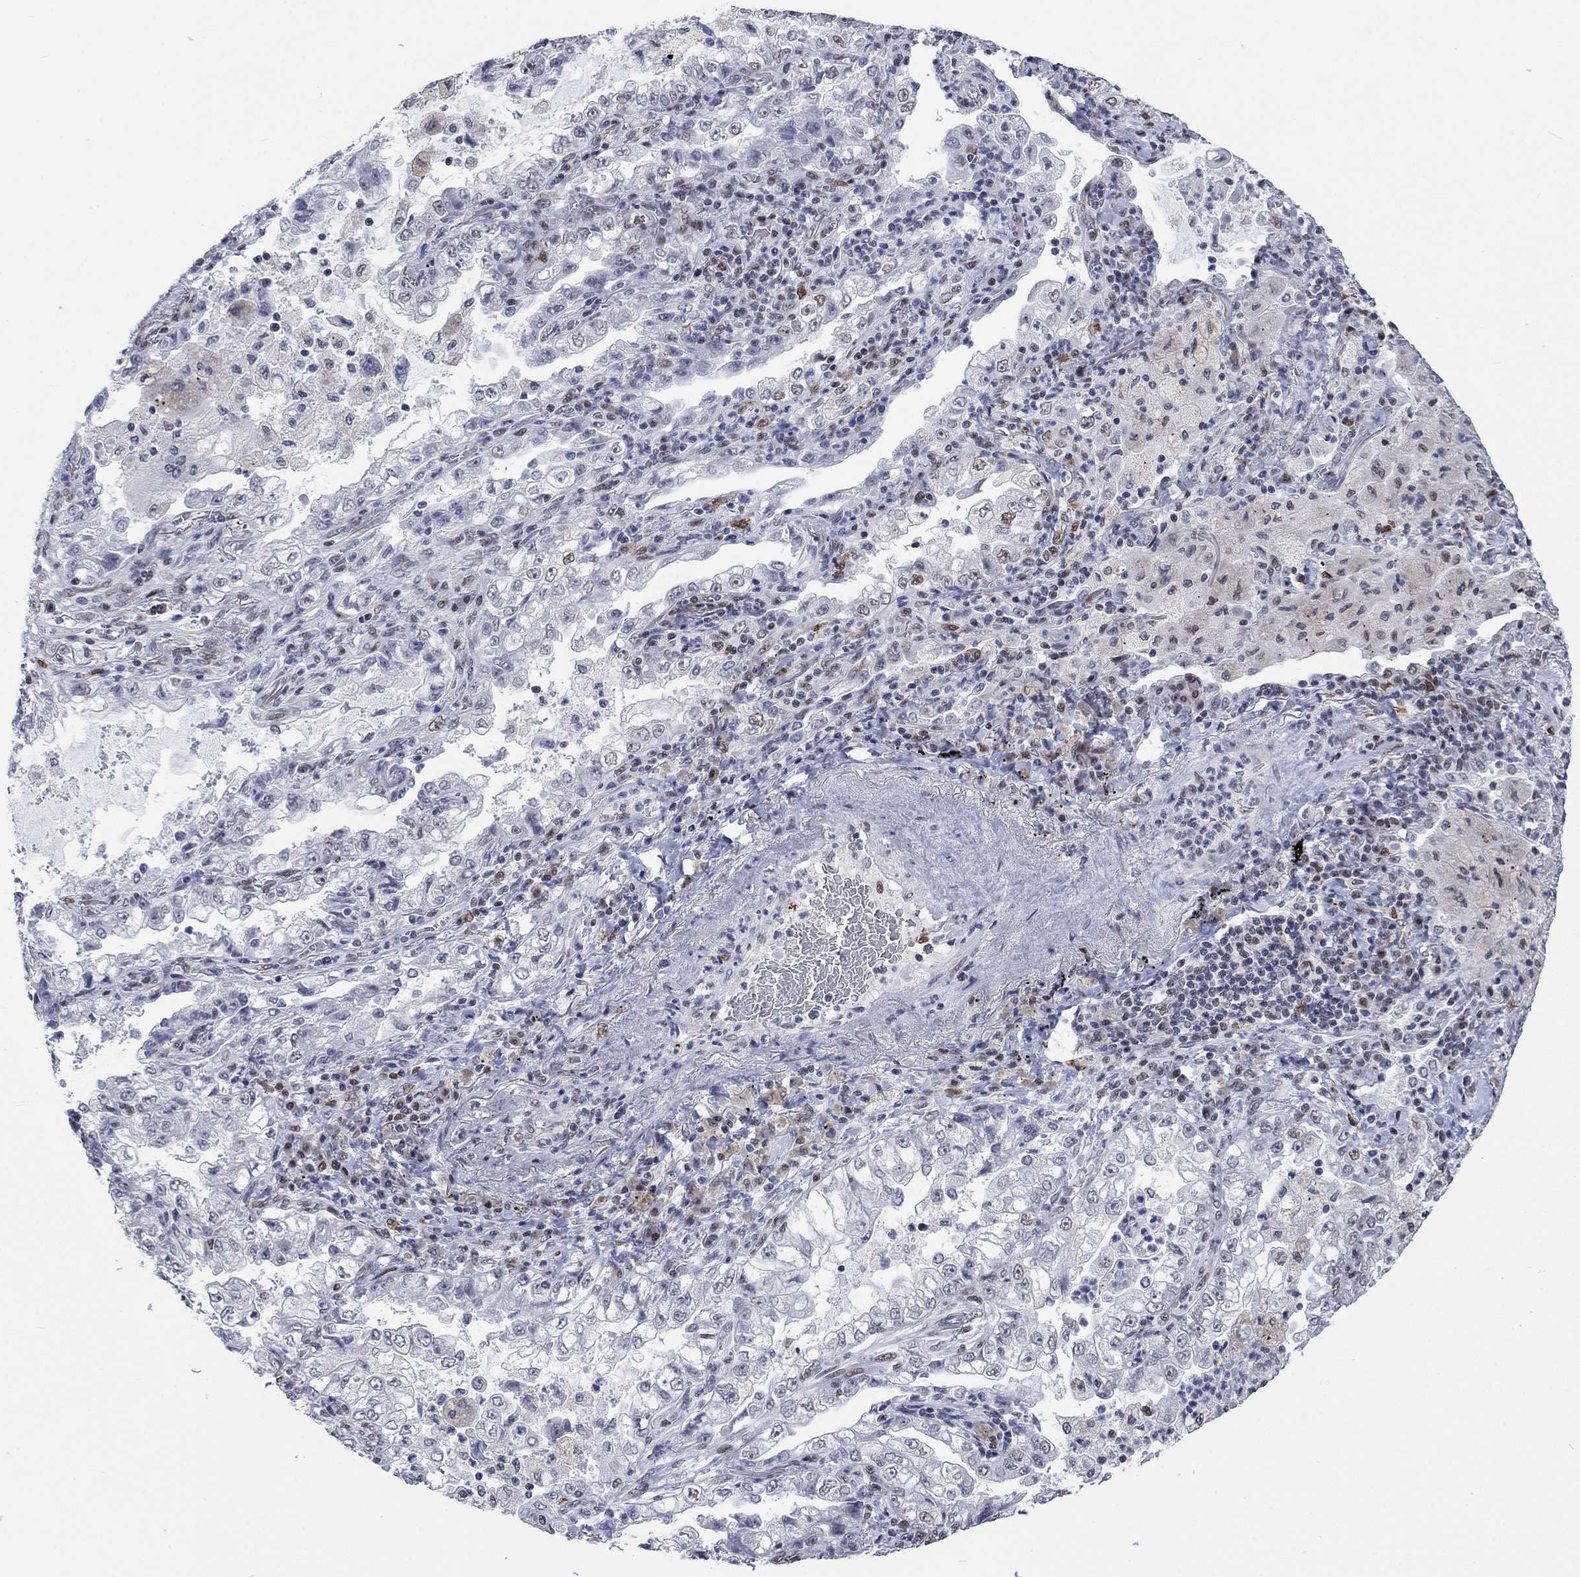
{"staining": {"intensity": "negative", "quantity": "none", "location": "none"}, "tissue": "lung cancer", "cell_type": "Tumor cells", "image_type": "cancer", "snomed": [{"axis": "morphology", "description": "Adenocarcinoma, NOS"}, {"axis": "topography", "description": "Lung"}], "caption": "This is a photomicrograph of immunohistochemistry (IHC) staining of lung cancer (adenocarcinoma), which shows no staining in tumor cells. (DAB immunohistochemistry with hematoxylin counter stain).", "gene": "HCFC1", "patient": {"sex": "female", "age": 73}}